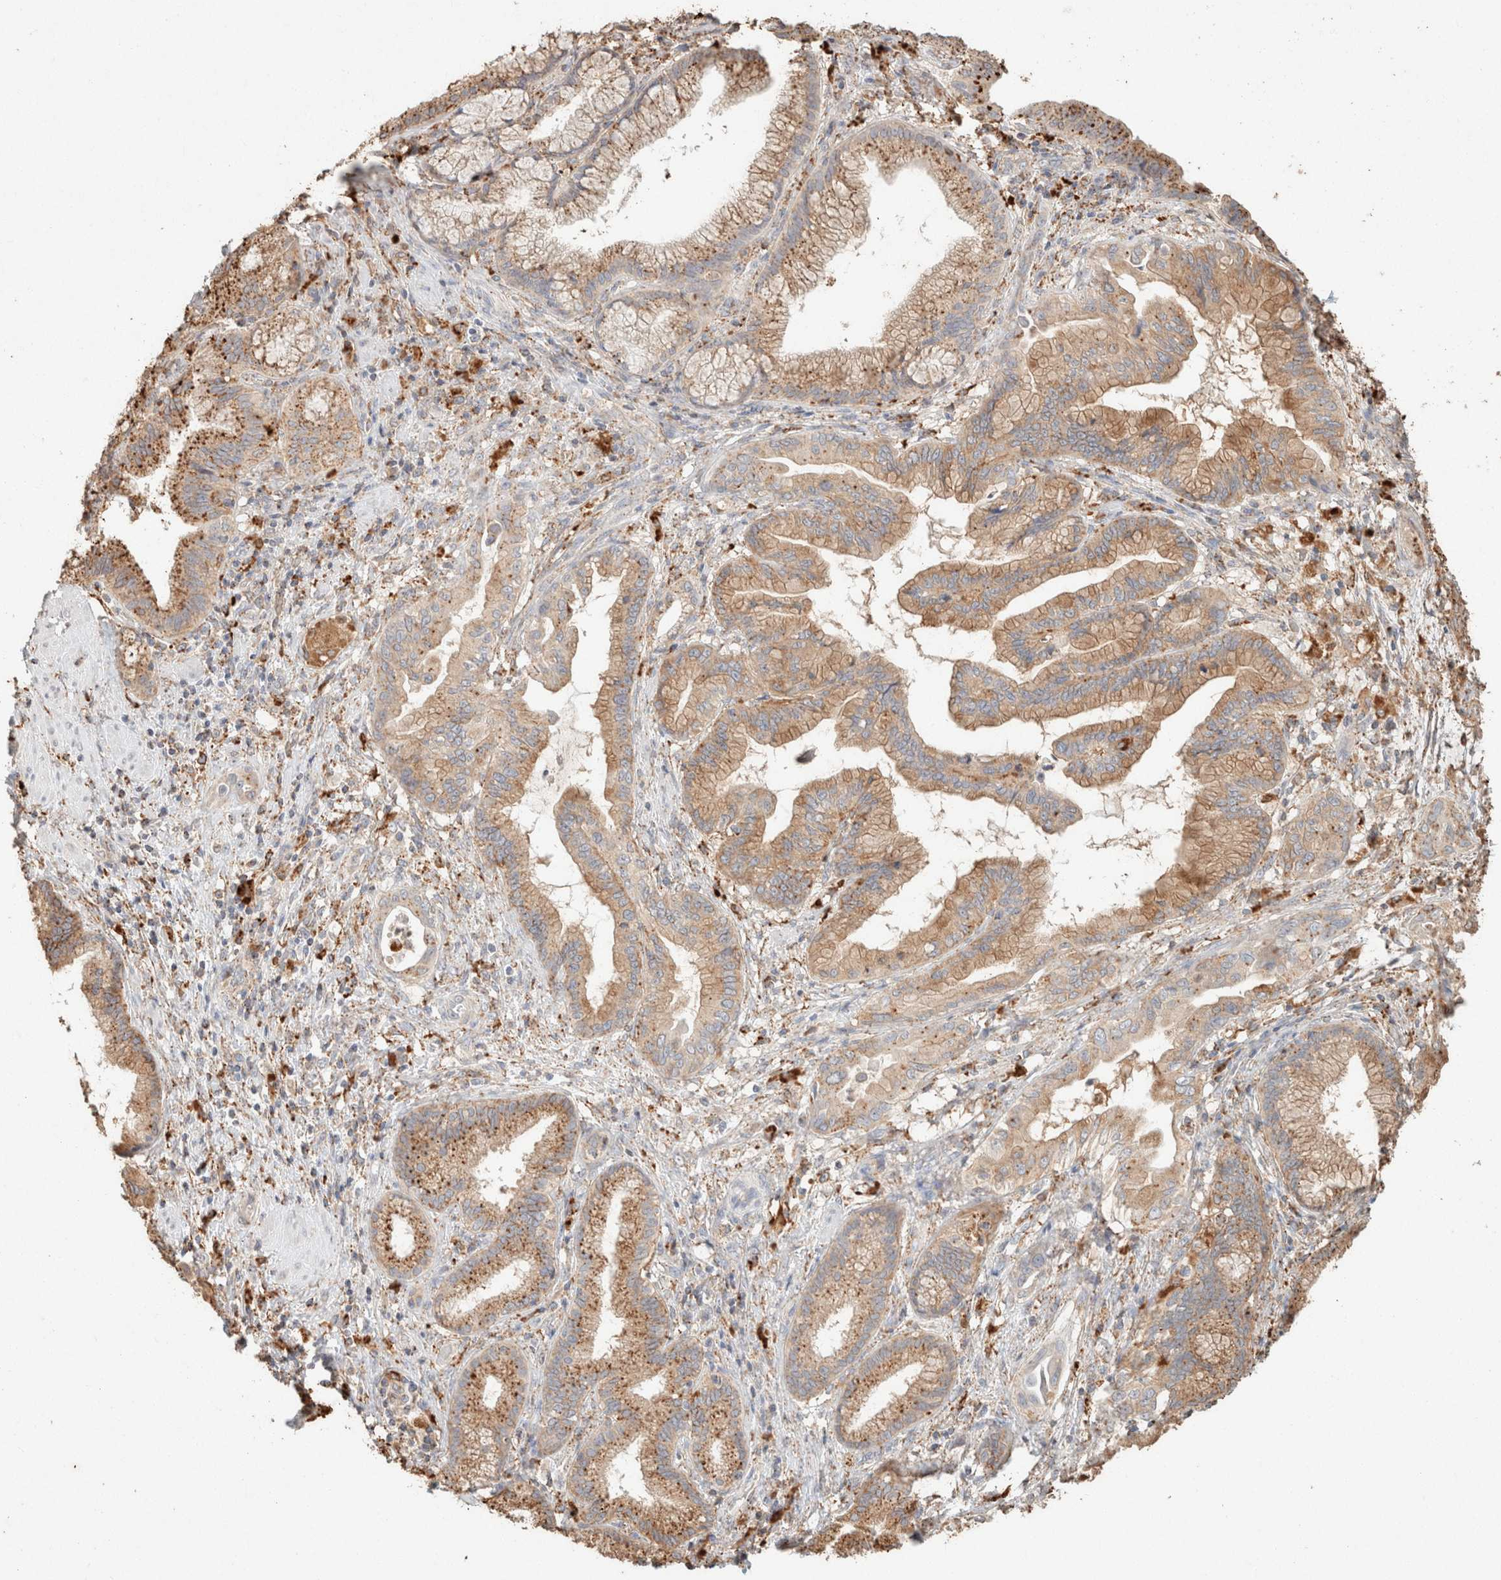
{"staining": {"intensity": "moderate", "quantity": ">75%", "location": "cytoplasmic/membranous"}, "tissue": "pancreatic cancer", "cell_type": "Tumor cells", "image_type": "cancer", "snomed": [{"axis": "morphology", "description": "Adenocarcinoma, NOS"}, {"axis": "topography", "description": "Pancreas"}], "caption": "Tumor cells reveal medium levels of moderate cytoplasmic/membranous staining in about >75% of cells in human pancreatic cancer. The staining was performed using DAB (3,3'-diaminobenzidine) to visualize the protein expression in brown, while the nuclei were stained in blue with hematoxylin (Magnification: 20x).", "gene": "CTSC", "patient": {"sex": "female", "age": 64}}